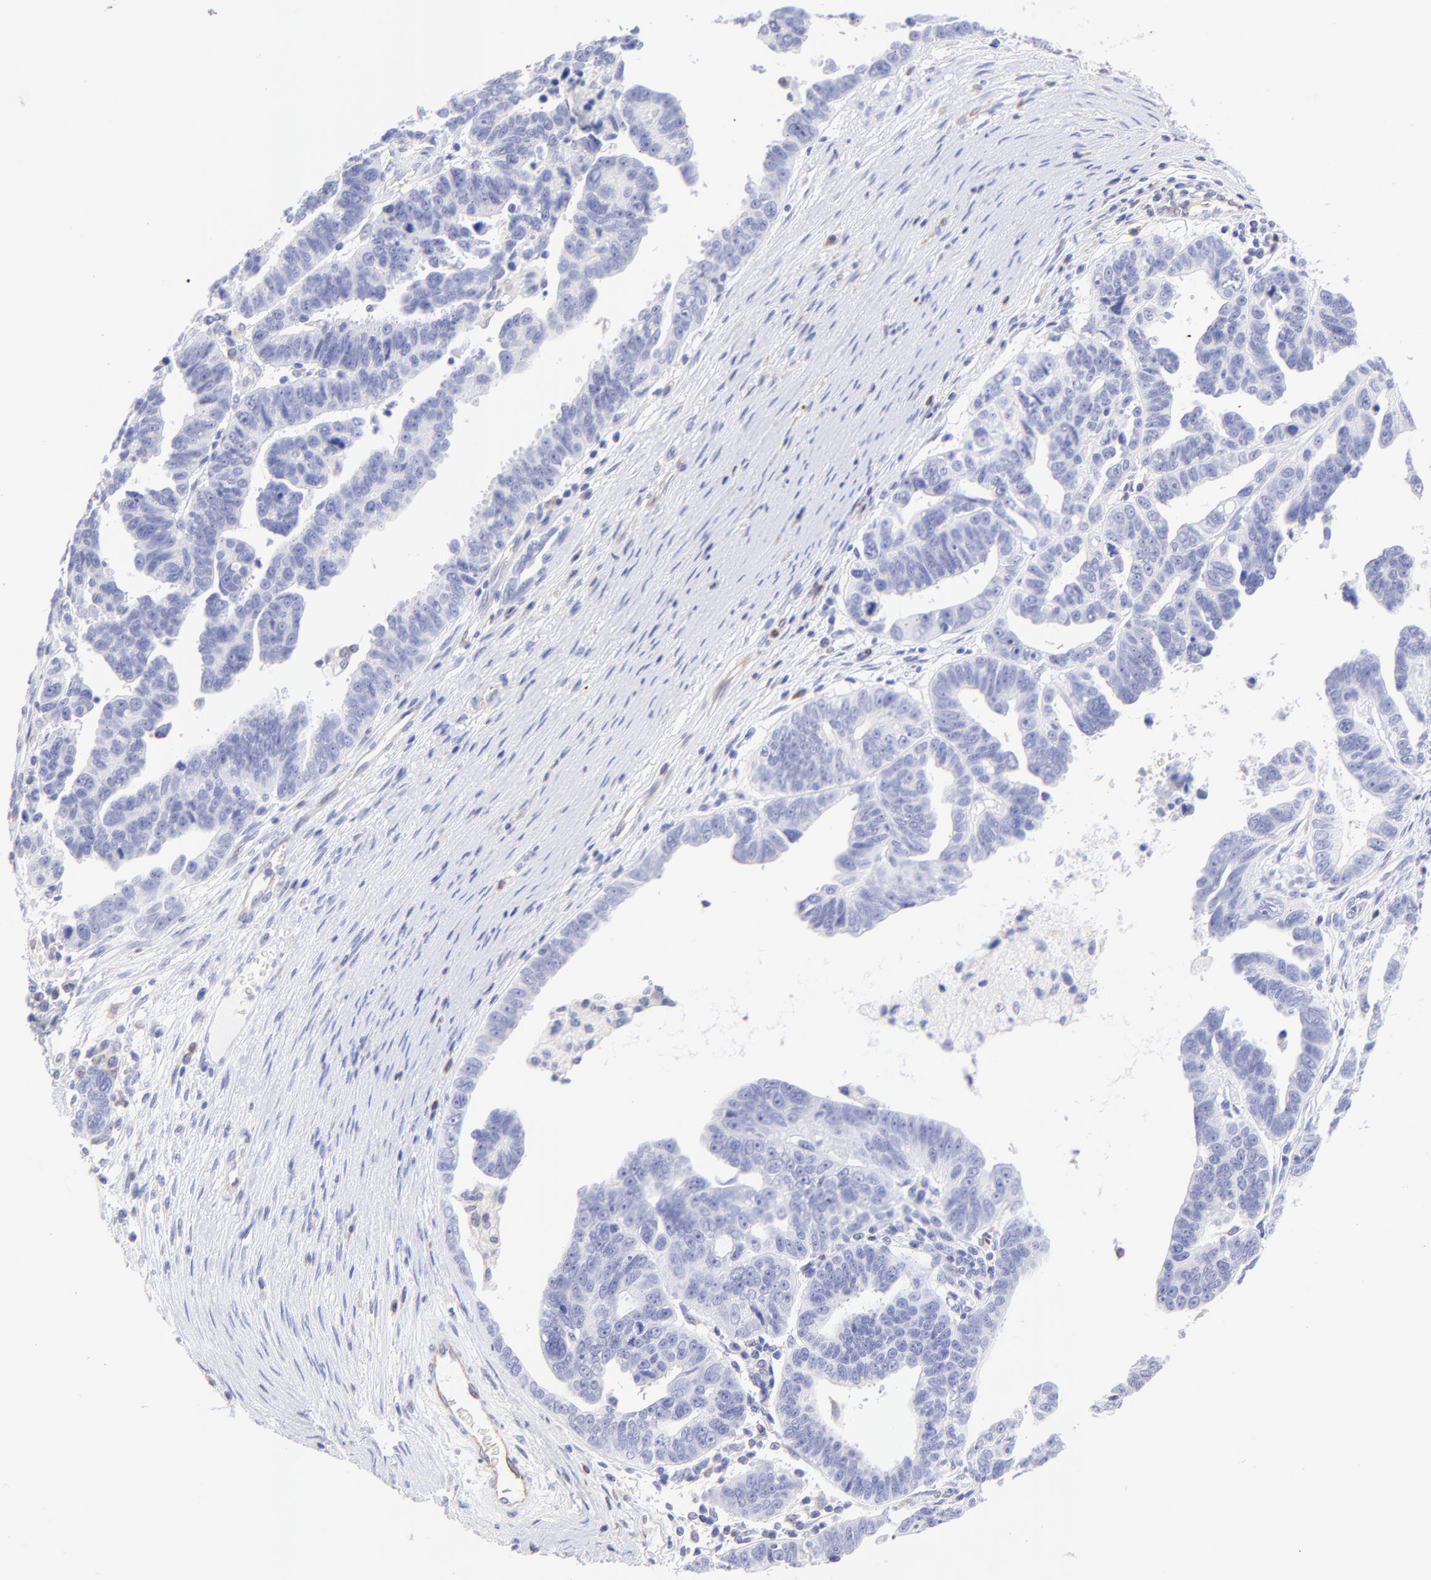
{"staining": {"intensity": "negative", "quantity": "none", "location": "none"}, "tissue": "ovarian cancer", "cell_type": "Tumor cells", "image_type": "cancer", "snomed": [{"axis": "morphology", "description": "Carcinoma, endometroid"}, {"axis": "morphology", "description": "Cystadenocarcinoma, serous, NOS"}, {"axis": "topography", "description": "Ovary"}], "caption": "DAB immunohistochemical staining of human ovarian cancer (serous cystadenocarcinoma) displays no significant positivity in tumor cells.", "gene": "IRAG2", "patient": {"sex": "female", "age": 45}}